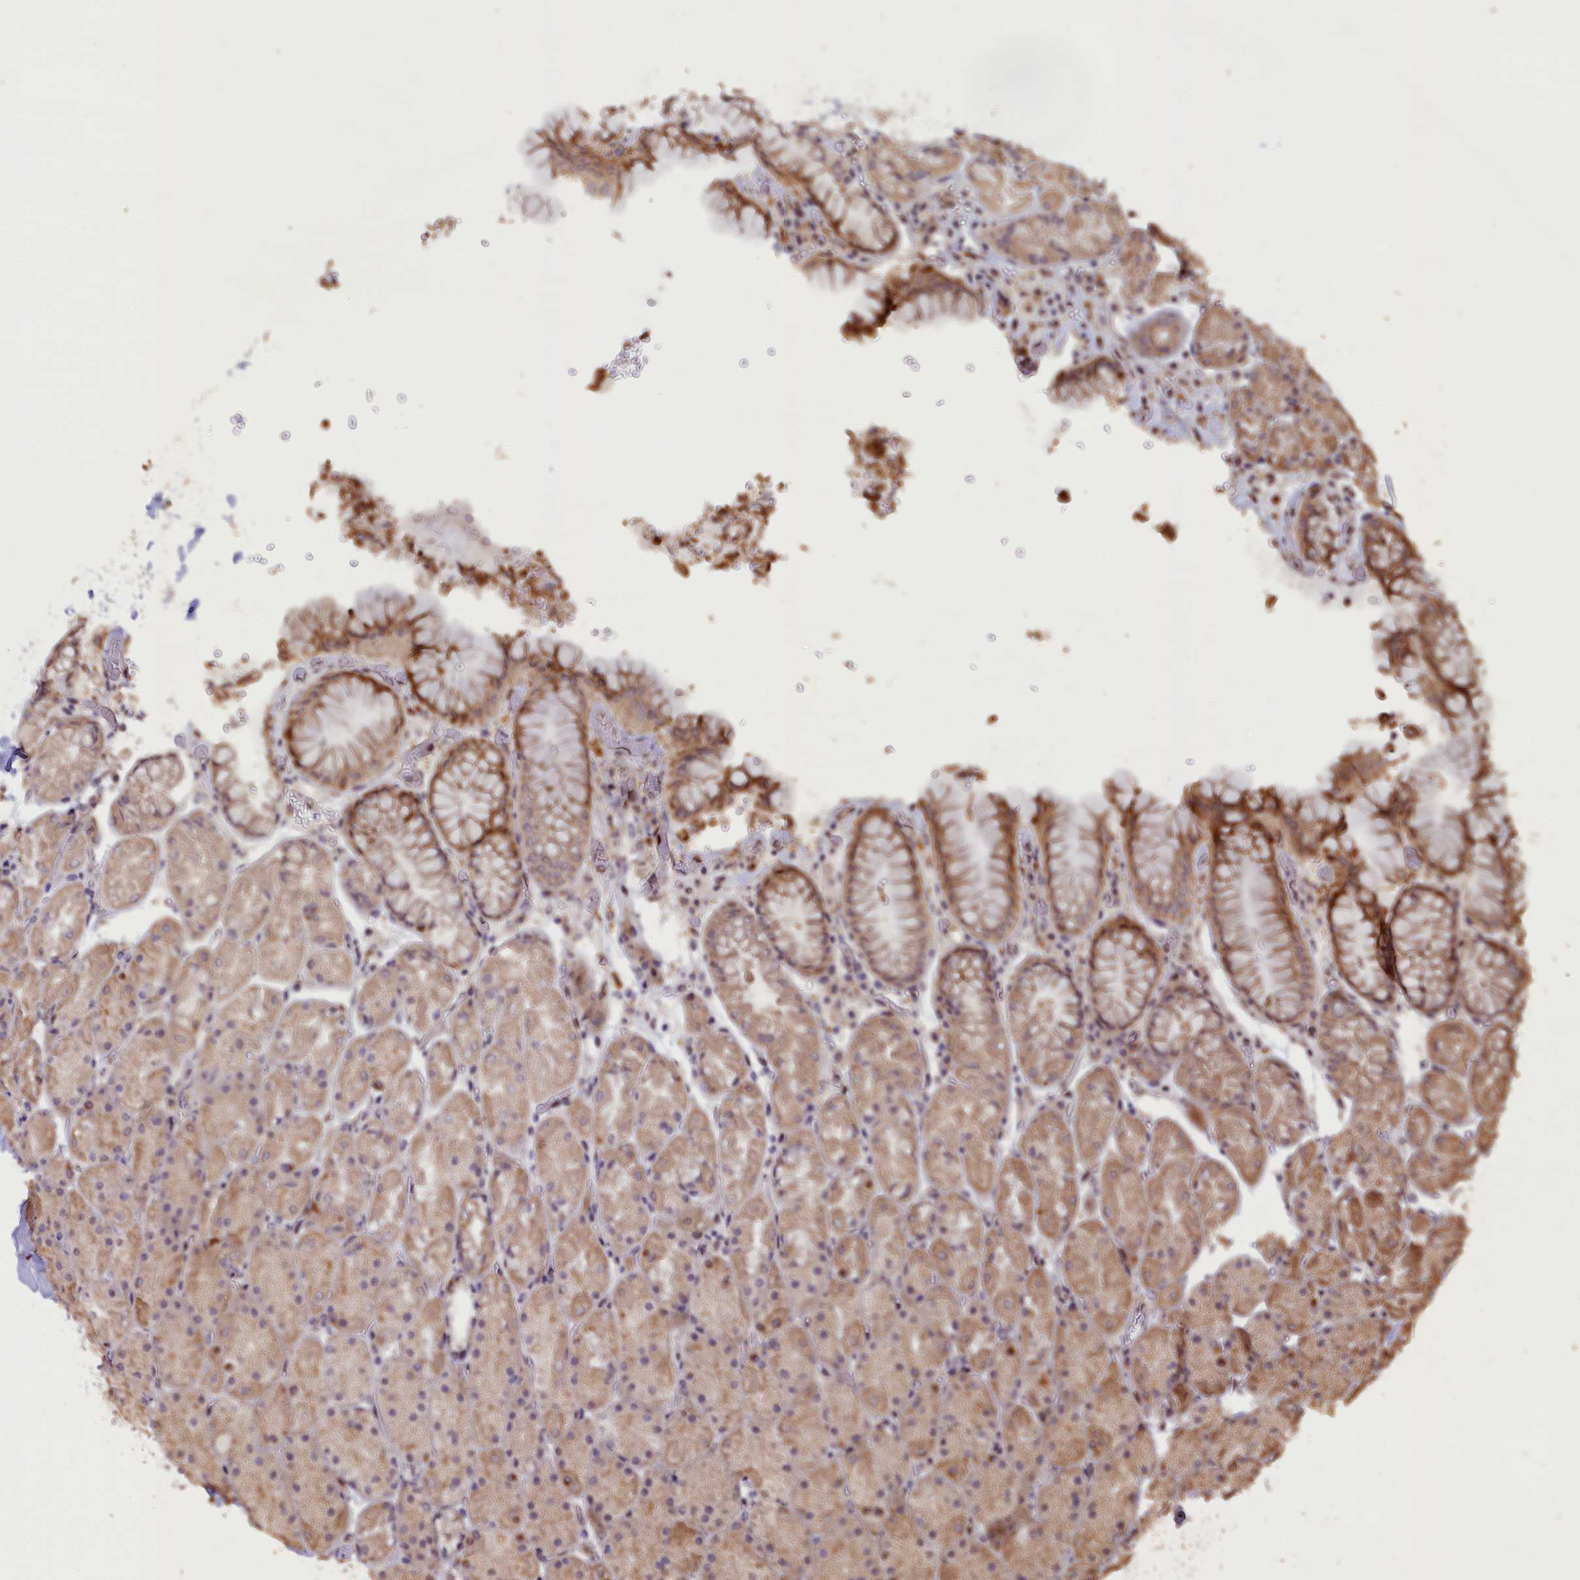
{"staining": {"intensity": "strong", "quantity": "25%-75%", "location": "cytoplasmic/membranous"}, "tissue": "stomach", "cell_type": "Glandular cells", "image_type": "normal", "snomed": [{"axis": "morphology", "description": "Normal tissue, NOS"}, {"axis": "topography", "description": "Stomach, upper"}, {"axis": "topography", "description": "Stomach, lower"}], "caption": "This micrograph shows immunohistochemistry staining of benign human stomach, with high strong cytoplasmic/membranous expression in about 25%-75% of glandular cells.", "gene": "SLC38A7", "patient": {"sex": "male", "age": 67}}